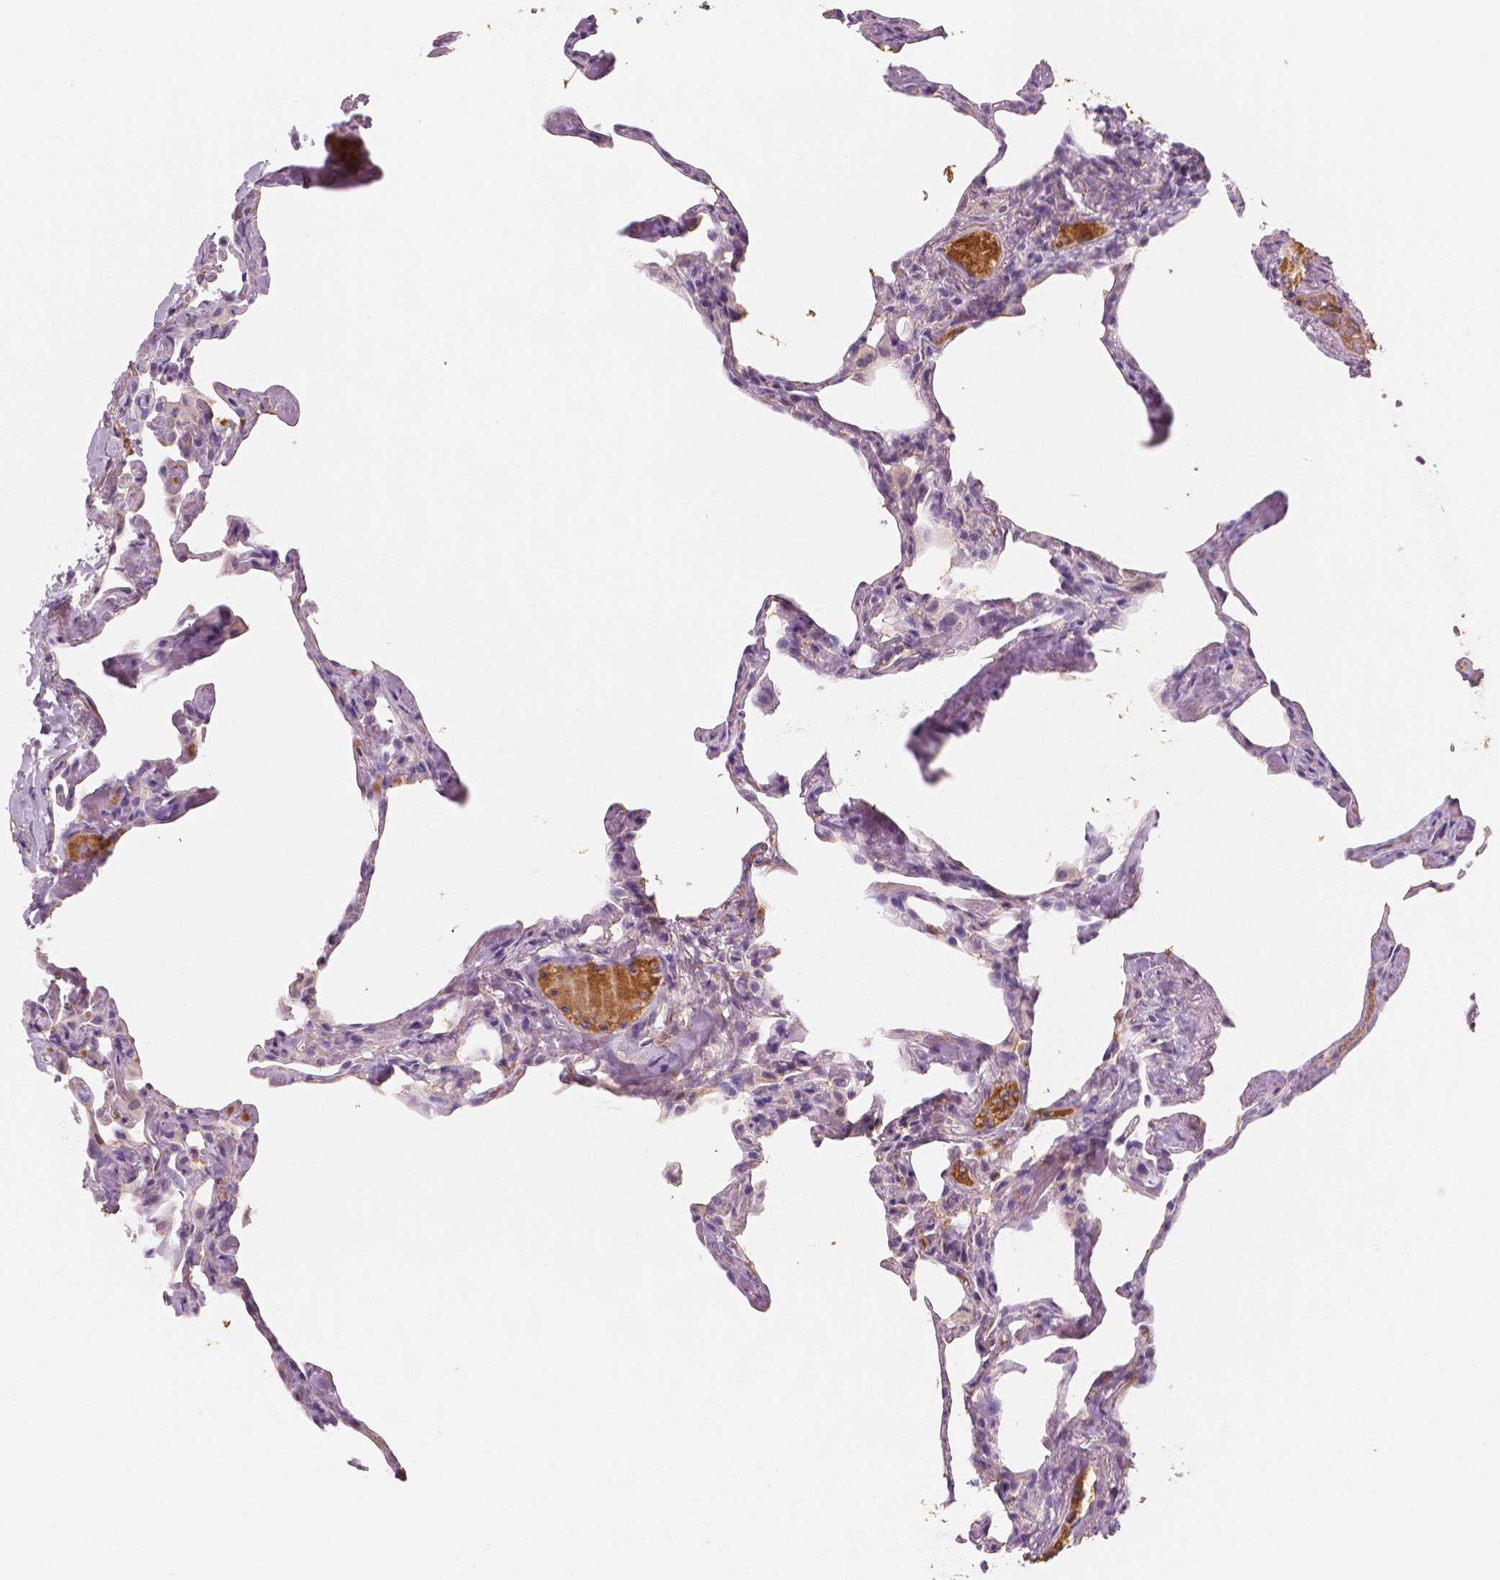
{"staining": {"intensity": "negative", "quantity": "none", "location": "none"}, "tissue": "lung", "cell_type": "Alveolar cells", "image_type": "normal", "snomed": [{"axis": "morphology", "description": "Normal tissue, NOS"}, {"axis": "topography", "description": "Lung"}], "caption": "Immunohistochemistry (IHC) photomicrograph of unremarkable lung stained for a protein (brown), which exhibits no staining in alveolar cells.", "gene": "APOA4", "patient": {"sex": "male", "age": 65}}